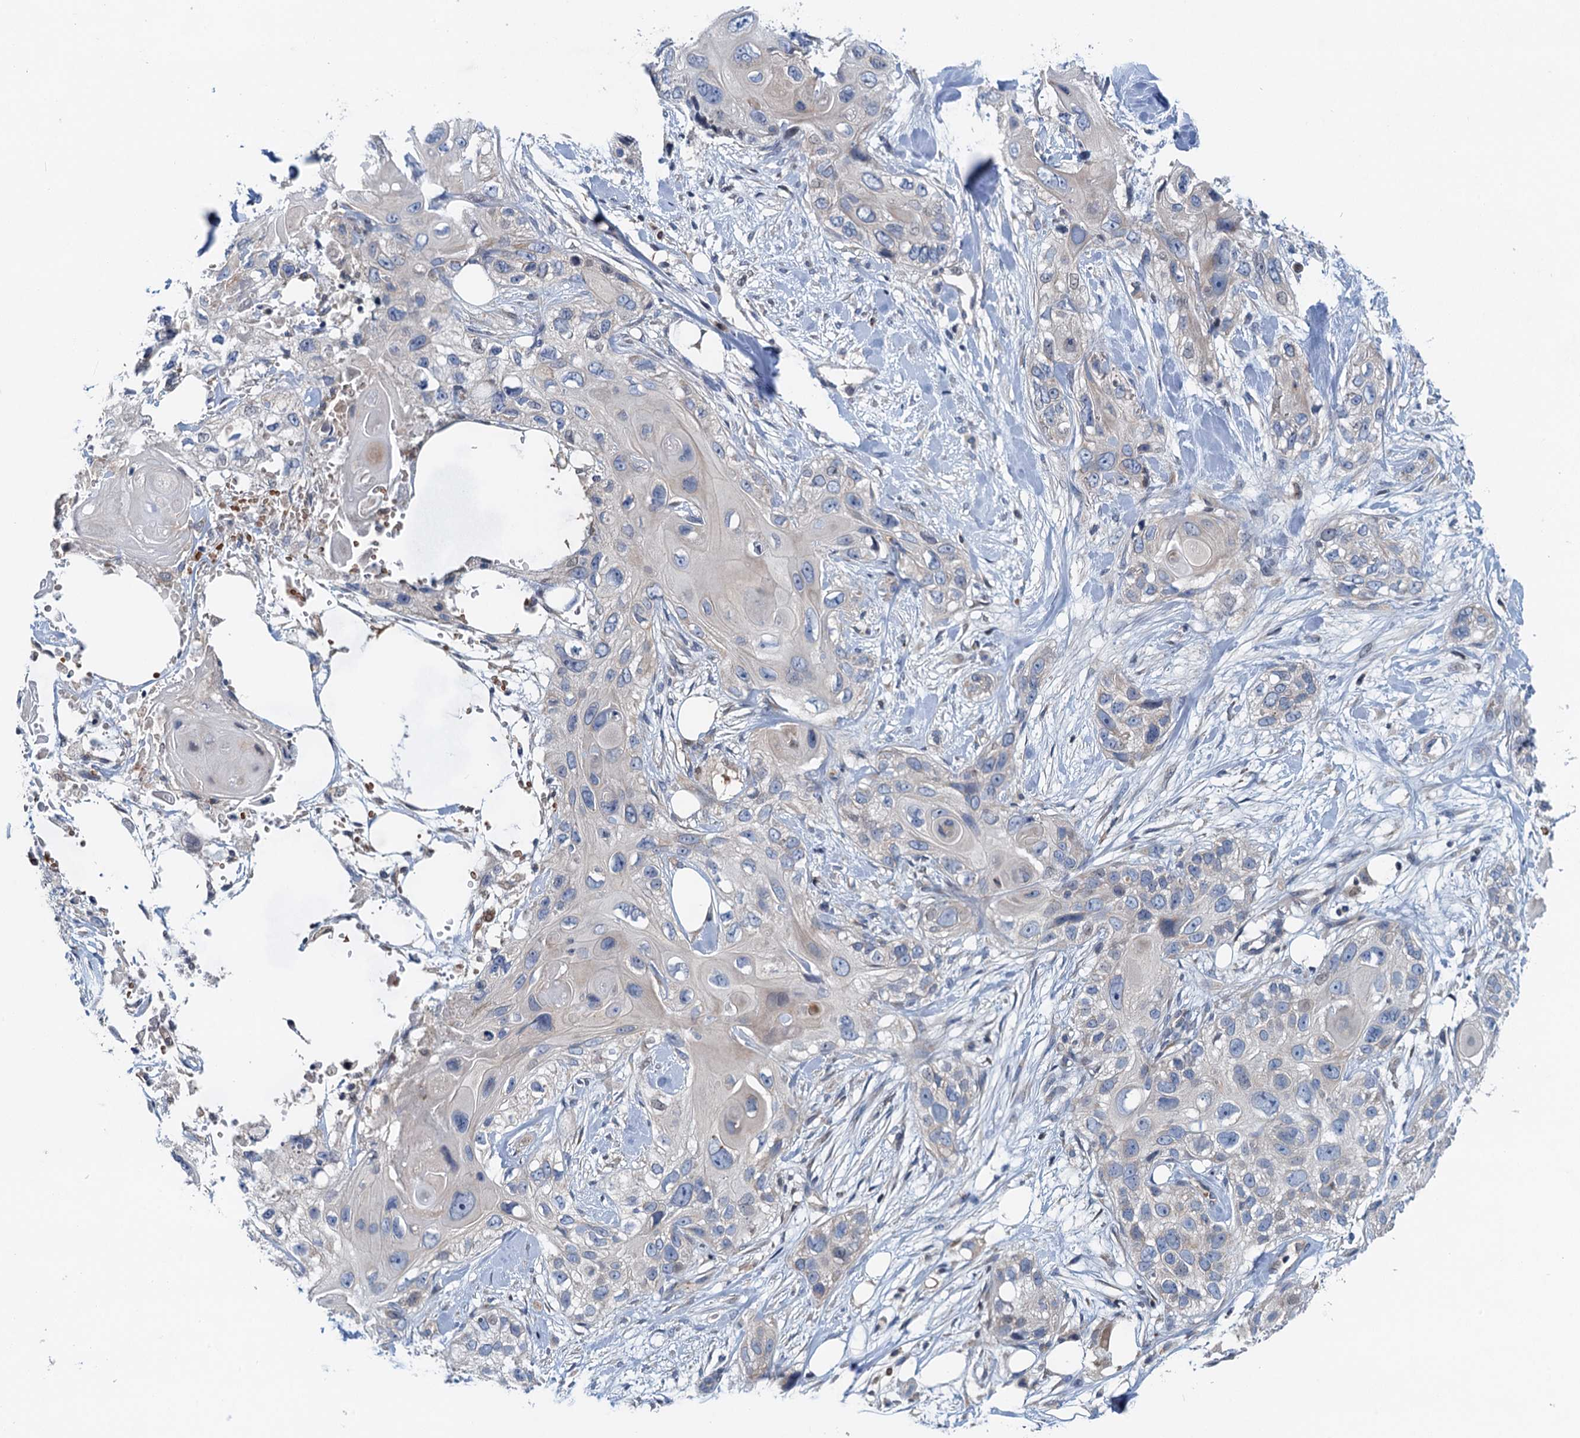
{"staining": {"intensity": "negative", "quantity": "none", "location": "none"}, "tissue": "skin cancer", "cell_type": "Tumor cells", "image_type": "cancer", "snomed": [{"axis": "morphology", "description": "Normal tissue, NOS"}, {"axis": "morphology", "description": "Squamous cell carcinoma, NOS"}, {"axis": "topography", "description": "Skin"}], "caption": "Skin cancer was stained to show a protein in brown. There is no significant staining in tumor cells.", "gene": "NBEA", "patient": {"sex": "male", "age": 72}}